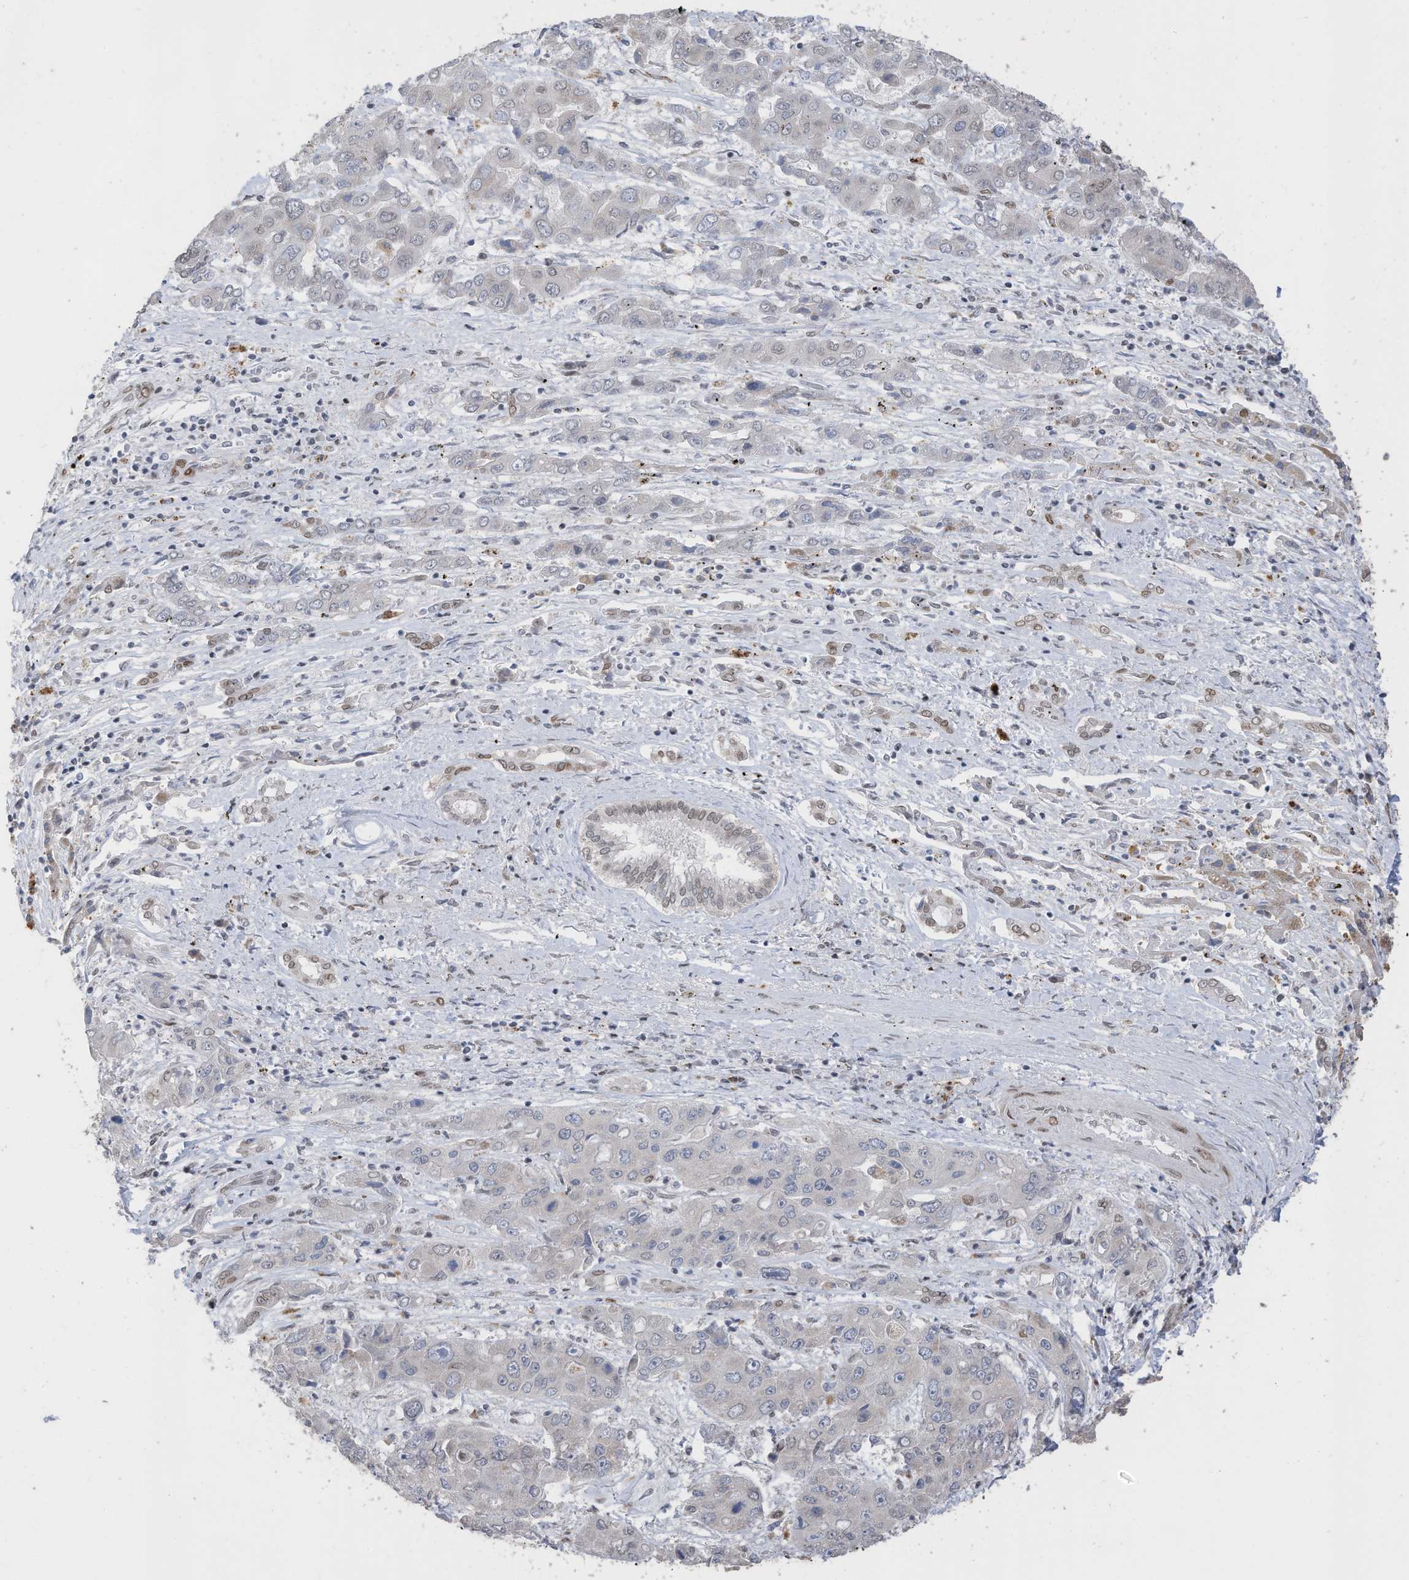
{"staining": {"intensity": "negative", "quantity": "none", "location": "none"}, "tissue": "liver cancer", "cell_type": "Tumor cells", "image_type": "cancer", "snomed": [{"axis": "morphology", "description": "Cholangiocarcinoma"}, {"axis": "topography", "description": "Liver"}], "caption": "An IHC photomicrograph of cholangiocarcinoma (liver) is shown. There is no staining in tumor cells of cholangiocarcinoma (liver).", "gene": "RABL3", "patient": {"sex": "male", "age": 67}}